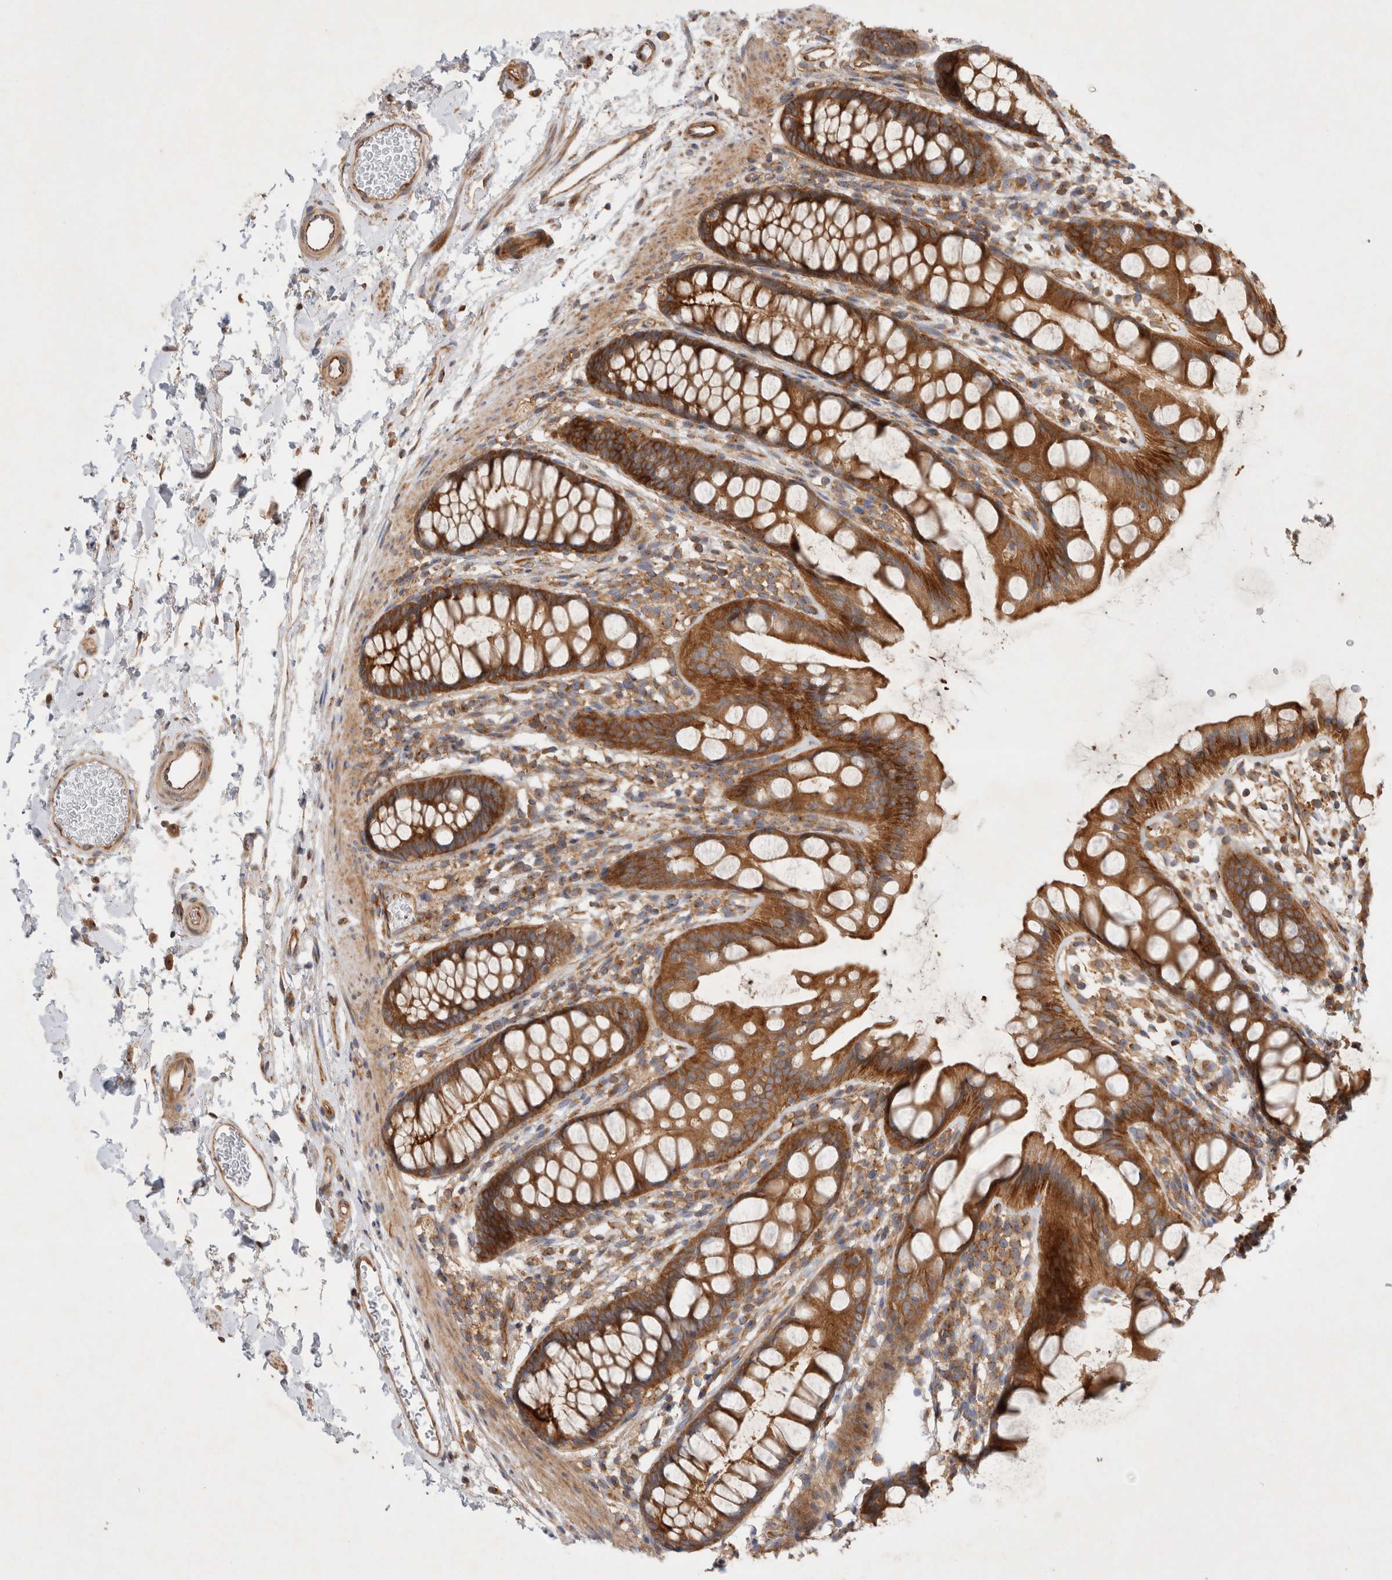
{"staining": {"intensity": "strong", "quantity": ">75%", "location": "cytoplasmic/membranous"}, "tissue": "rectum", "cell_type": "Glandular cells", "image_type": "normal", "snomed": [{"axis": "morphology", "description": "Normal tissue, NOS"}, {"axis": "topography", "description": "Rectum"}], "caption": "IHC micrograph of benign rectum: human rectum stained using immunohistochemistry (IHC) demonstrates high levels of strong protein expression localized specifically in the cytoplasmic/membranous of glandular cells, appearing as a cytoplasmic/membranous brown color.", "gene": "GPR150", "patient": {"sex": "female", "age": 65}}